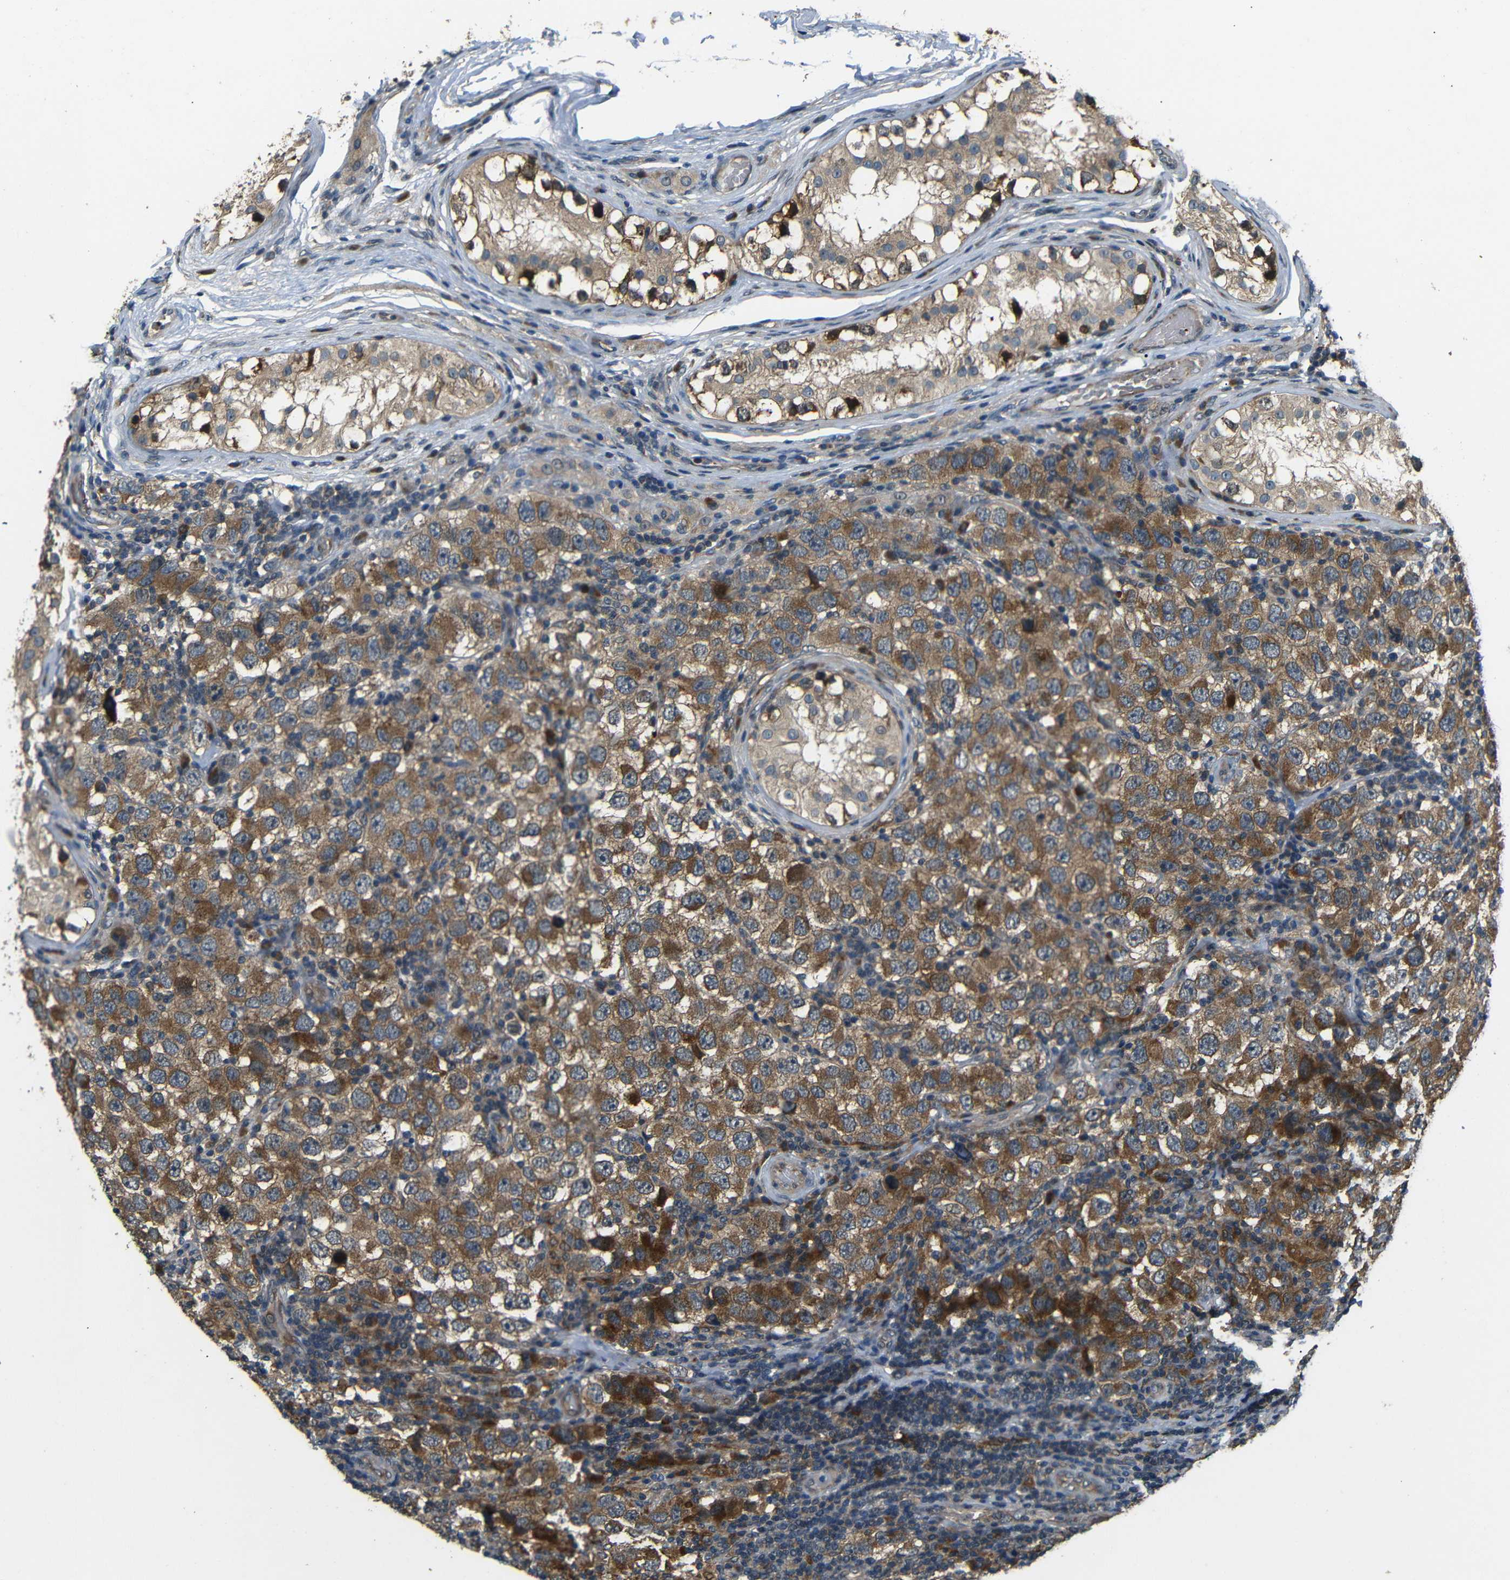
{"staining": {"intensity": "moderate", "quantity": ">75%", "location": "cytoplasmic/membranous"}, "tissue": "testis cancer", "cell_type": "Tumor cells", "image_type": "cancer", "snomed": [{"axis": "morphology", "description": "Carcinoma, Embryonal, NOS"}, {"axis": "topography", "description": "Testis"}], "caption": "Protein expression analysis of human embryonal carcinoma (testis) reveals moderate cytoplasmic/membranous positivity in about >75% of tumor cells. (IHC, brightfield microscopy, high magnification).", "gene": "EPHB2", "patient": {"sex": "male", "age": 21}}